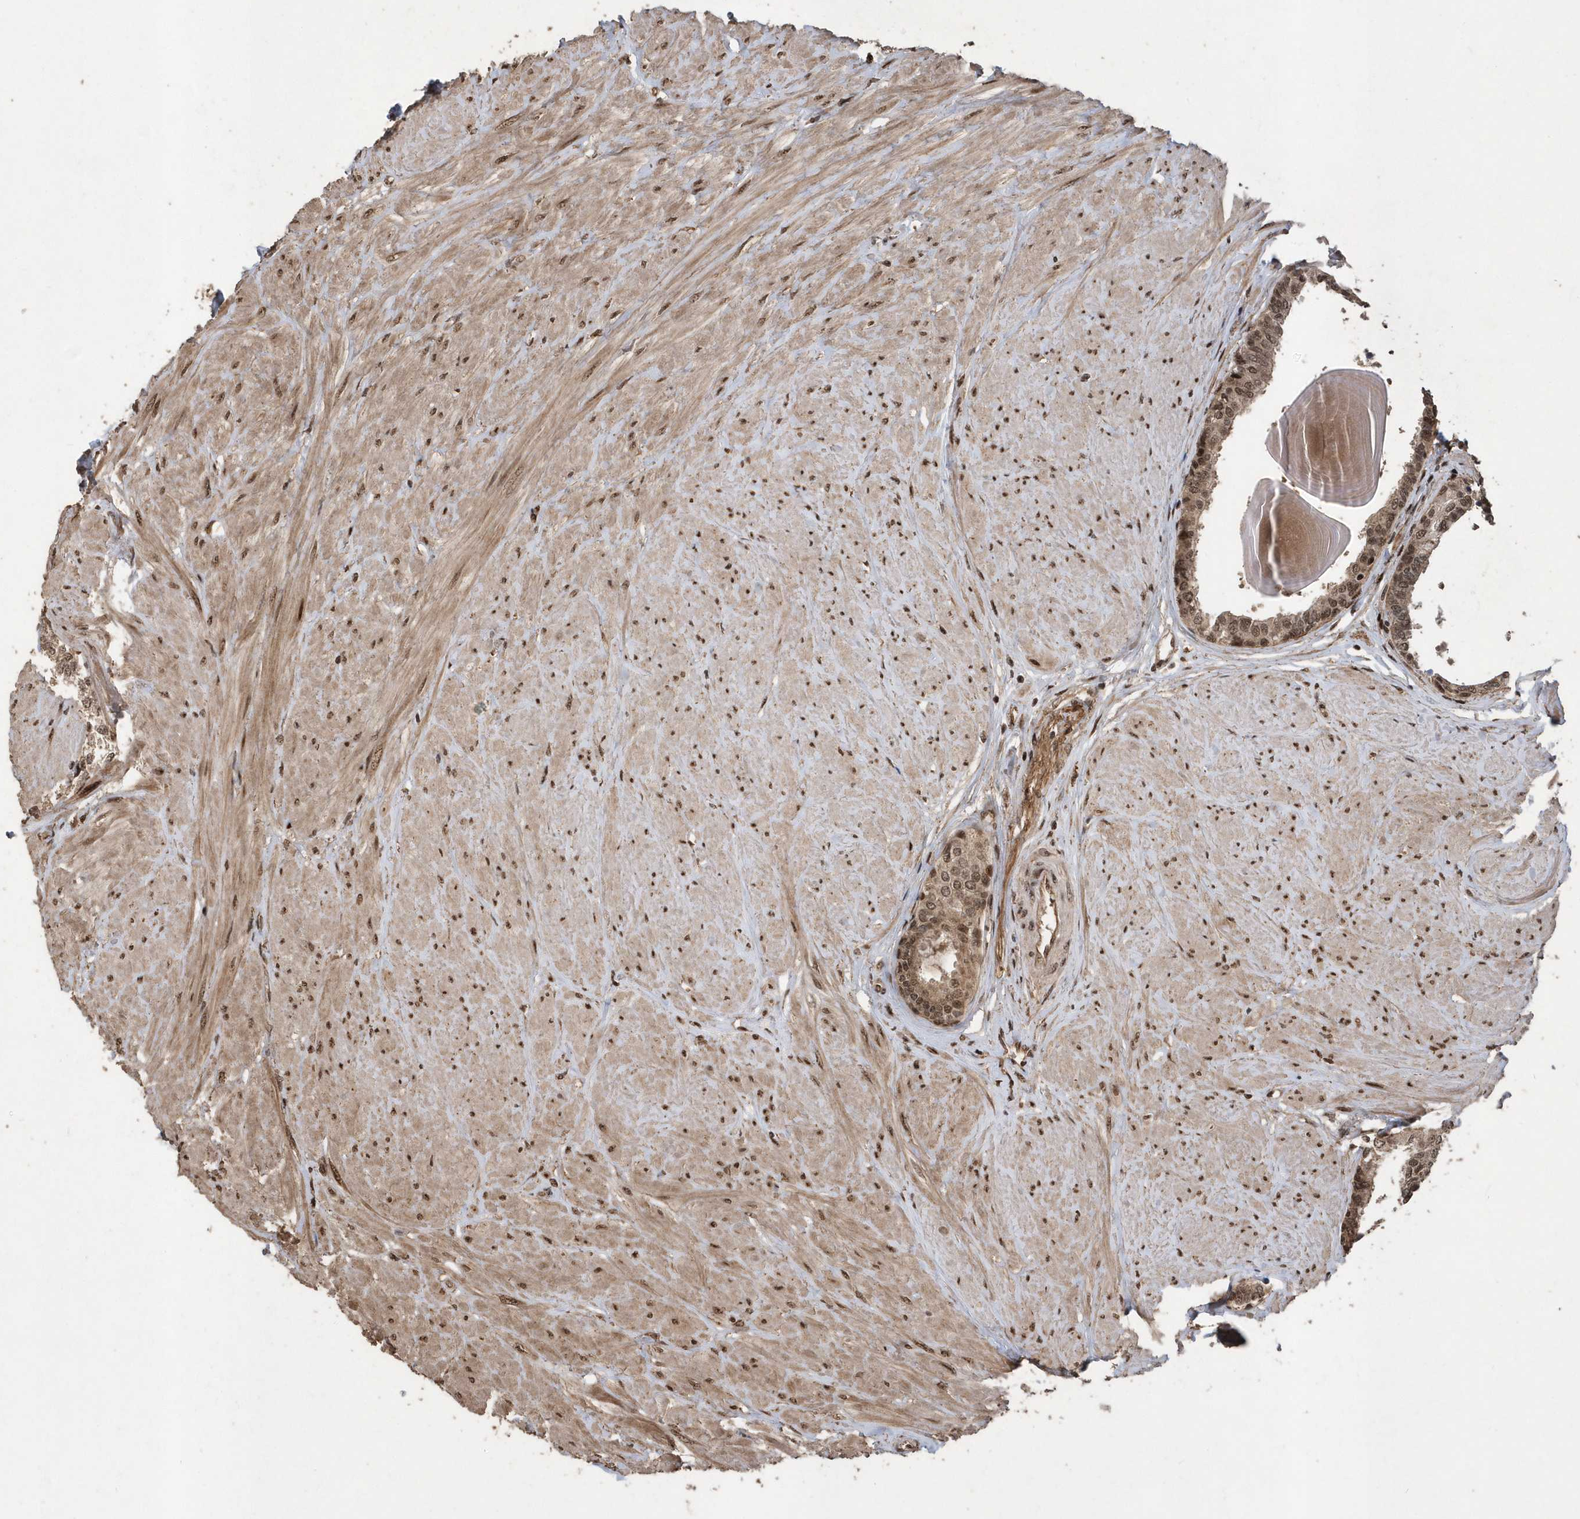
{"staining": {"intensity": "moderate", "quantity": ">75%", "location": "cytoplasmic/membranous,nuclear"}, "tissue": "prostate", "cell_type": "Glandular cells", "image_type": "normal", "snomed": [{"axis": "morphology", "description": "Normal tissue, NOS"}, {"axis": "topography", "description": "Prostate"}], "caption": "Protein staining reveals moderate cytoplasmic/membranous,nuclear positivity in approximately >75% of glandular cells in unremarkable prostate. (DAB (3,3'-diaminobenzidine) IHC with brightfield microscopy, high magnification).", "gene": "INTS12", "patient": {"sex": "male", "age": 48}}